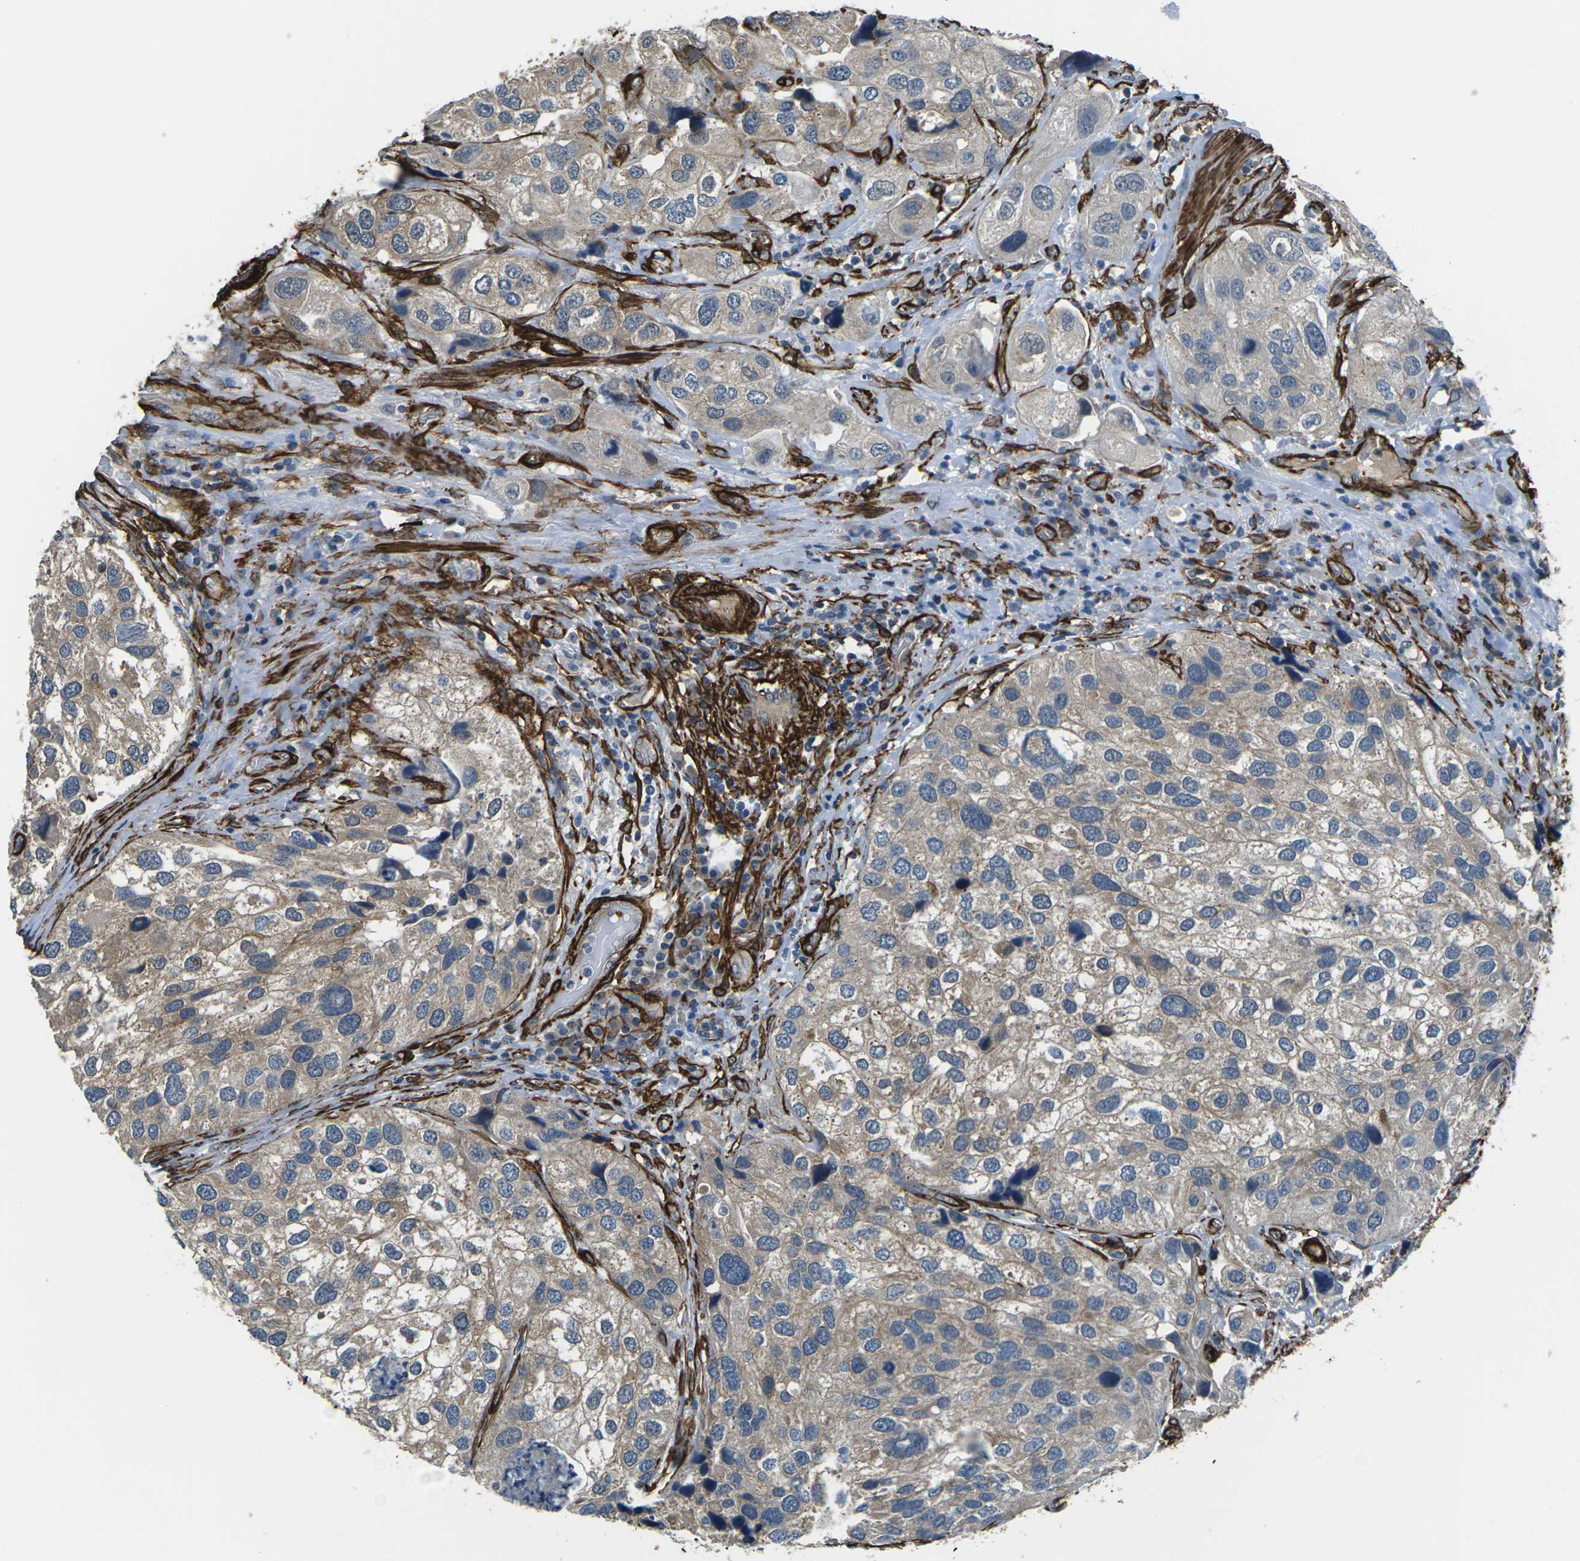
{"staining": {"intensity": "moderate", "quantity": "25%-75%", "location": "cytoplasmic/membranous"}, "tissue": "urothelial cancer", "cell_type": "Tumor cells", "image_type": "cancer", "snomed": [{"axis": "morphology", "description": "Urothelial carcinoma, High grade"}, {"axis": "topography", "description": "Urinary bladder"}], "caption": "This micrograph displays immunohistochemistry (IHC) staining of human high-grade urothelial carcinoma, with medium moderate cytoplasmic/membranous positivity in approximately 25%-75% of tumor cells.", "gene": "GRAMD1C", "patient": {"sex": "female", "age": 64}}